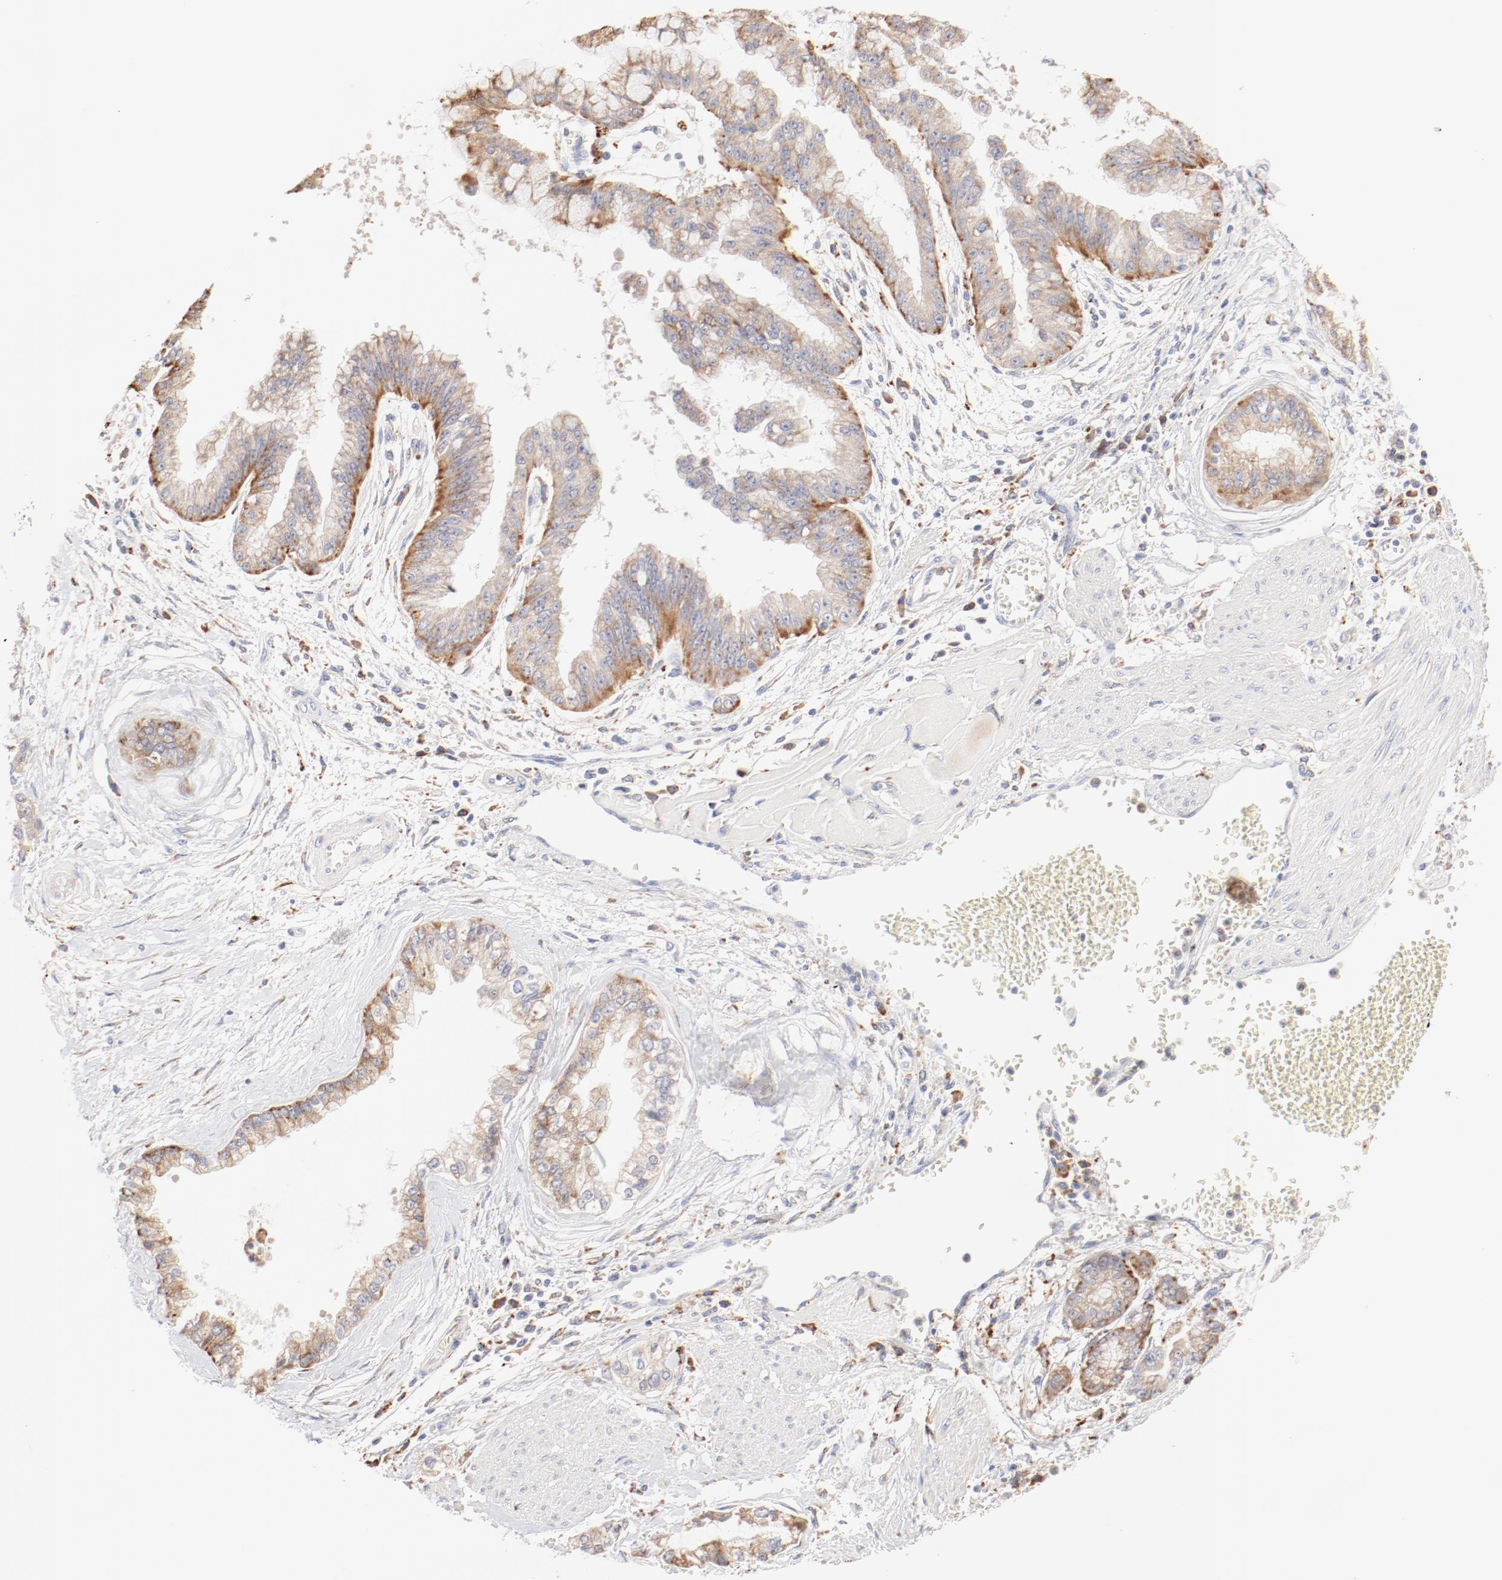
{"staining": {"intensity": "weak", "quantity": ">75%", "location": "cytoplasmic/membranous"}, "tissue": "liver cancer", "cell_type": "Tumor cells", "image_type": "cancer", "snomed": [{"axis": "morphology", "description": "Cholangiocarcinoma"}, {"axis": "topography", "description": "Liver"}], "caption": "Immunohistochemistry (IHC) micrograph of human liver cholangiocarcinoma stained for a protein (brown), which displays low levels of weak cytoplasmic/membranous positivity in approximately >75% of tumor cells.", "gene": "CTSH", "patient": {"sex": "female", "age": 79}}